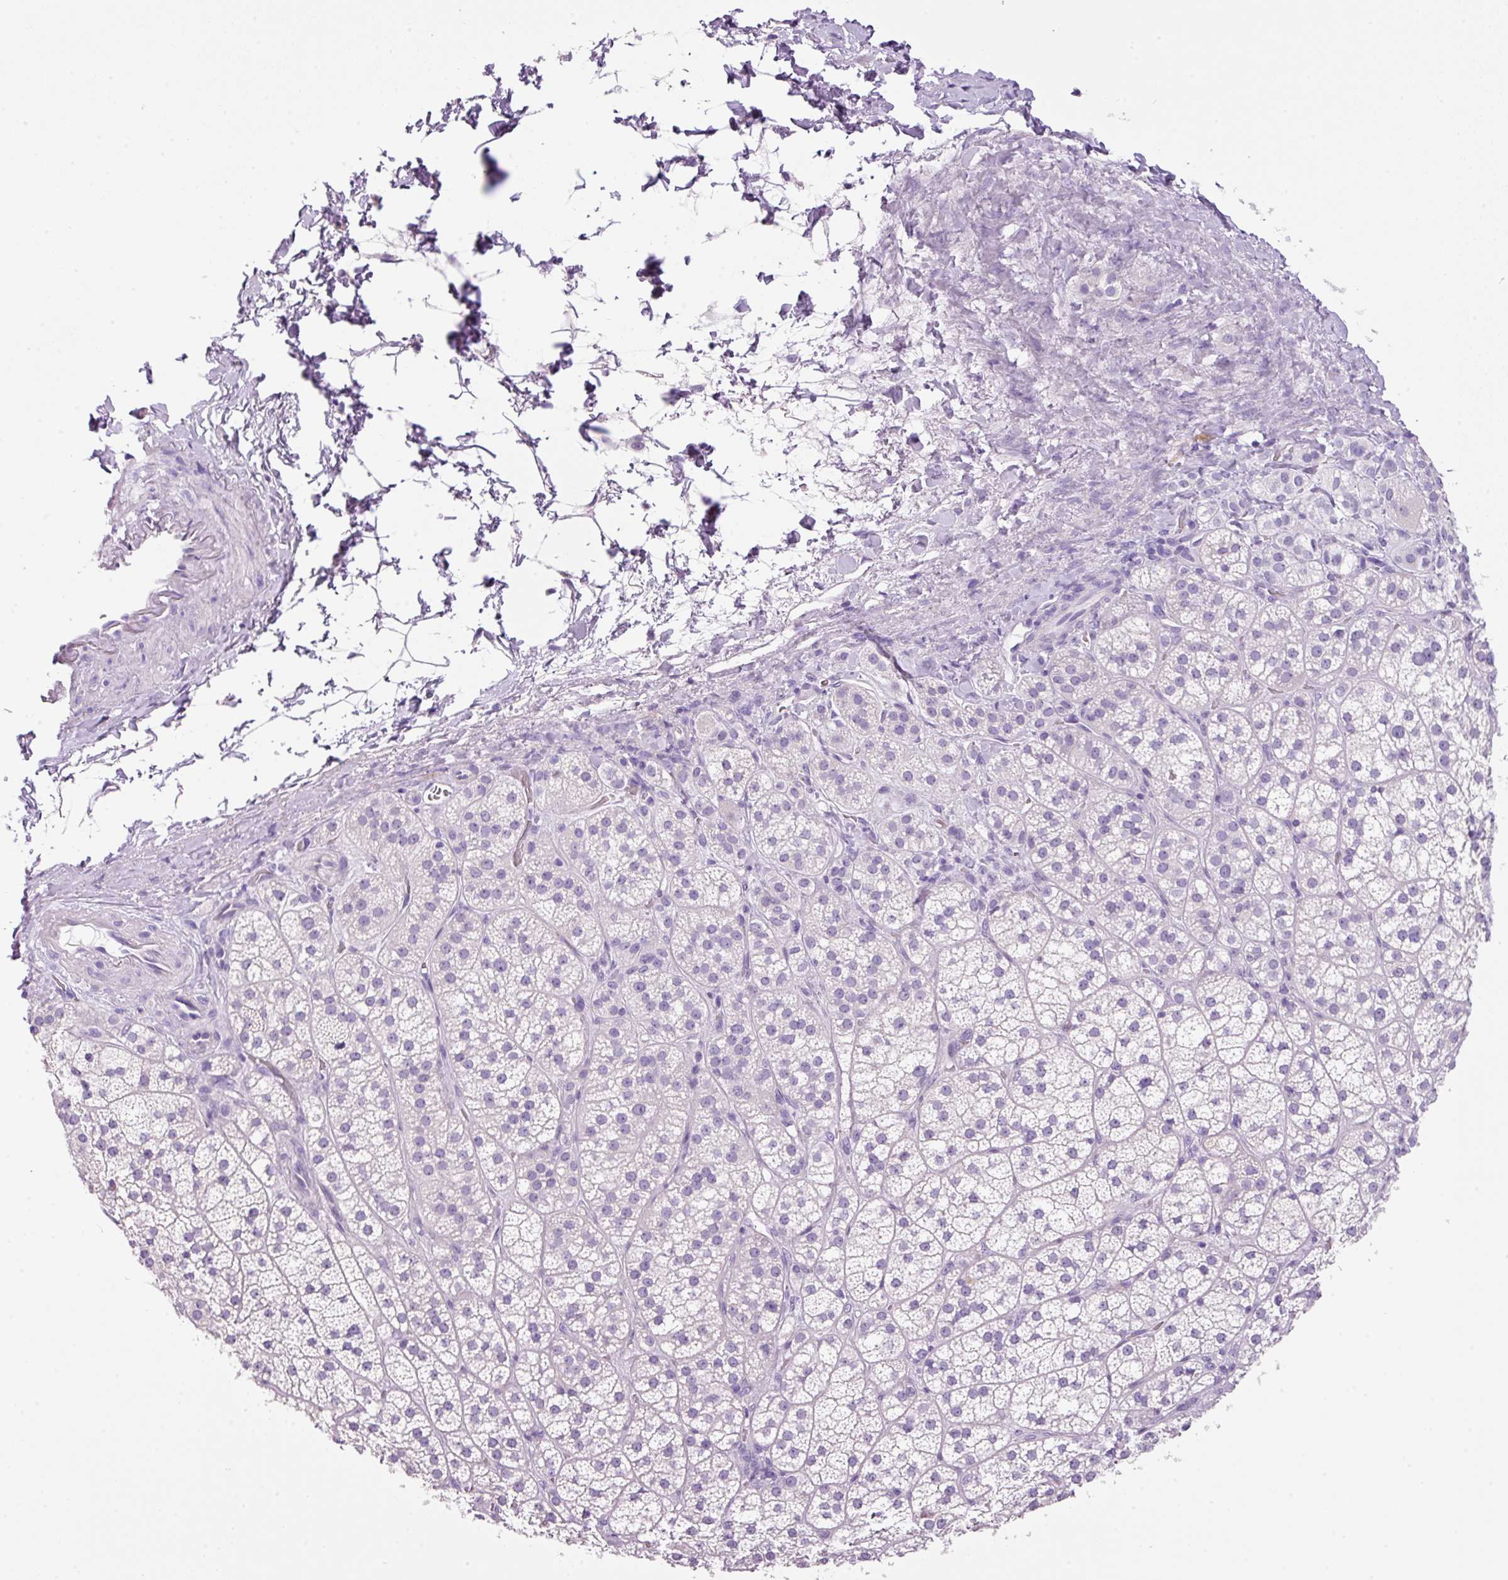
{"staining": {"intensity": "moderate", "quantity": "<25%", "location": "cytoplasmic/membranous"}, "tissue": "adrenal gland", "cell_type": "Glandular cells", "image_type": "normal", "snomed": [{"axis": "morphology", "description": "Normal tissue, NOS"}, {"axis": "topography", "description": "Adrenal gland"}], "caption": "Adrenal gland stained with DAB (3,3'-diaminobenzidine) immunohistochemistry exhibits low levels of moderate cytoplasmic/membranous expression in about <25% of glandular cells.", "gene": "BSND", "patient": {"sex": "female", "age": 60}}